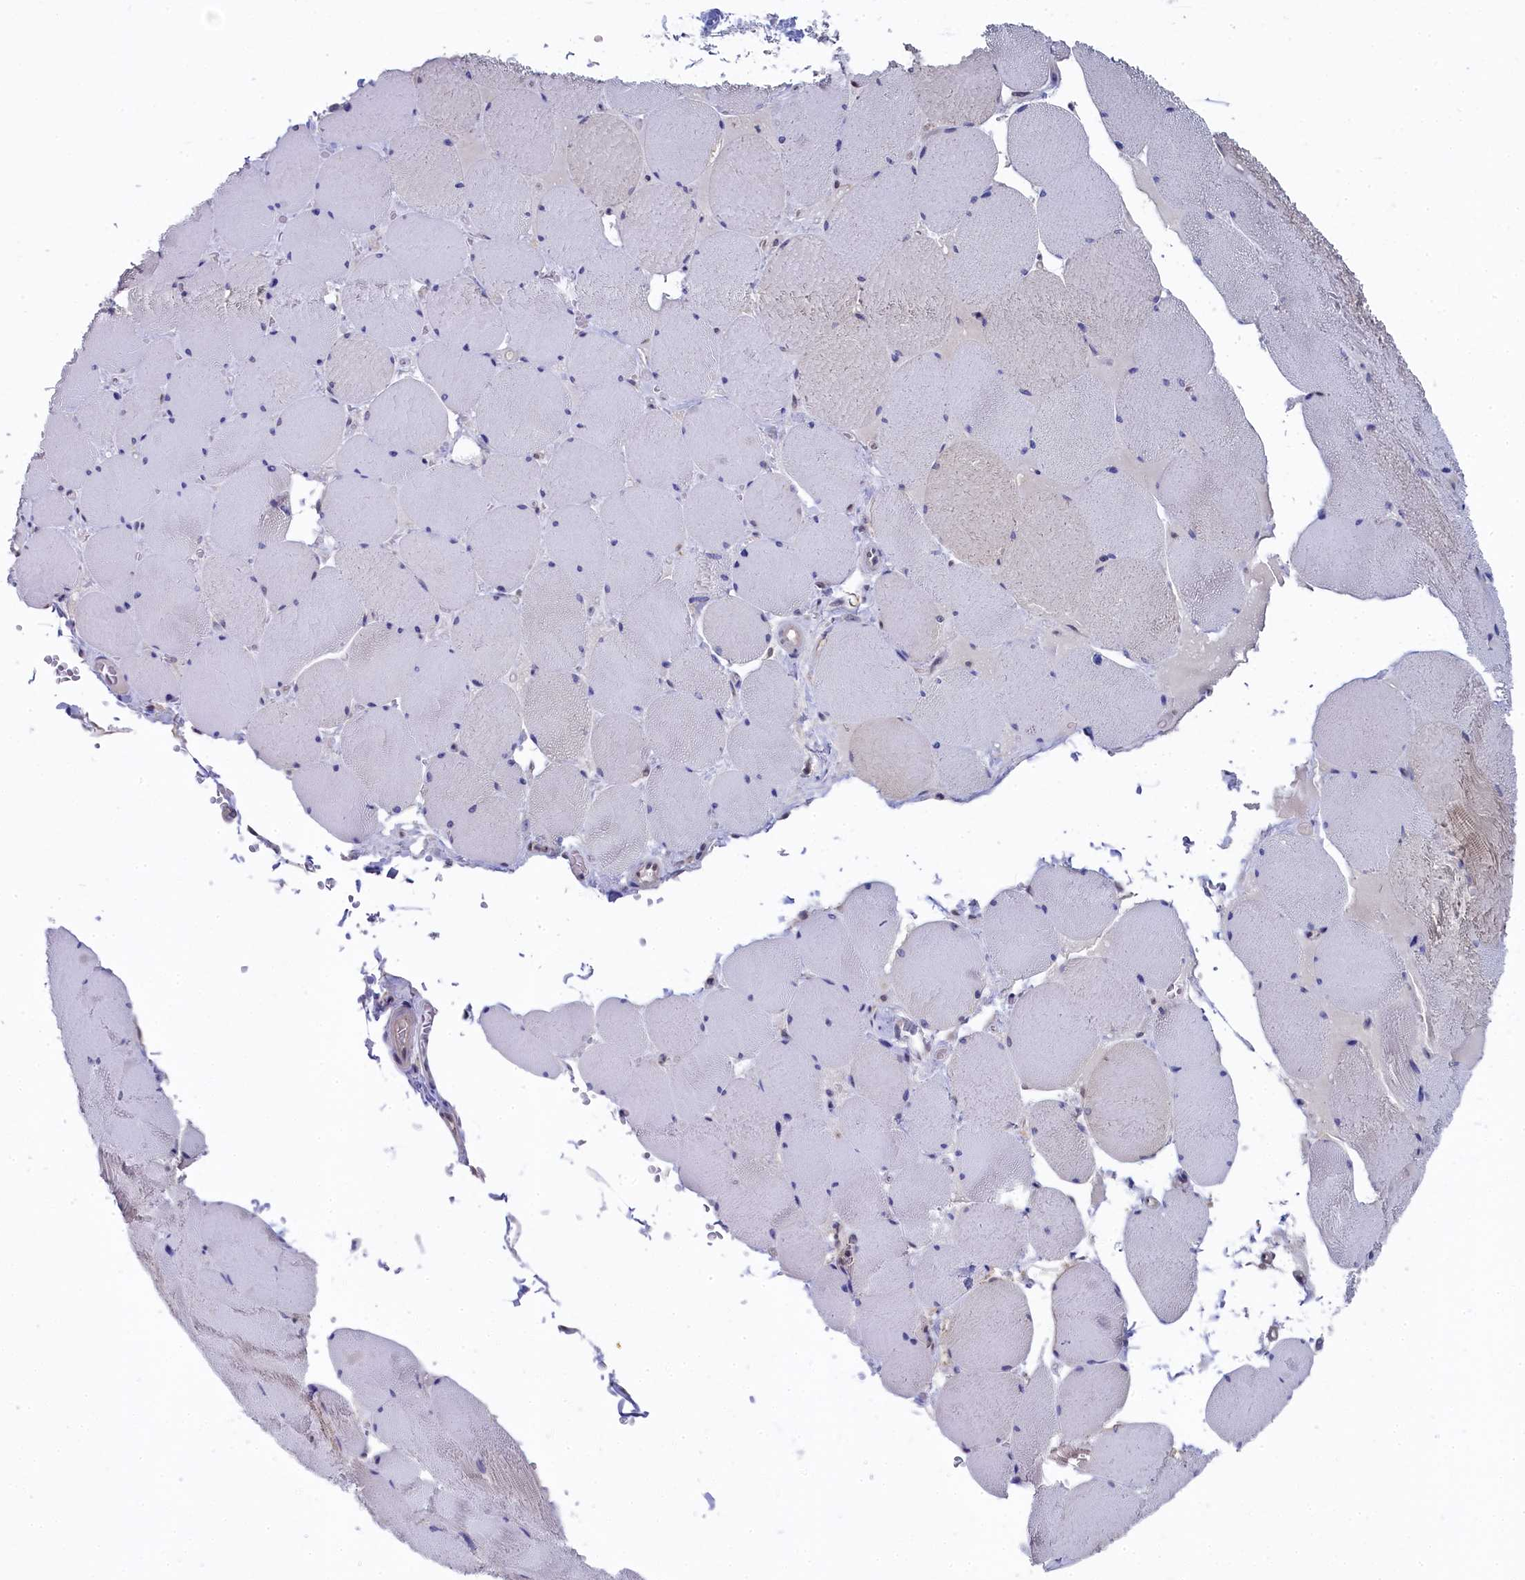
{"staining": {"intensity": "negative", "quantity": "none", "location": "none"}, "tissue": "skeletal muscle", "cell_type": "Myocytes", "image_type": "normal", "snomed": [{"axis": "morphology", "description": "Normal tissue, NOS"}, {"axis": "topography", "description": "Skeletal muscle"}, {"axis": "topography", "description": "Head-Neck"}], "caption": "The immunohistochemistry photomicrograph has no significant positivity in myocytes of skeletal muscle. Nuclei are stained in blue.", "gene": "C11orf54", "patient": {"sex": "male", "age": 66}}